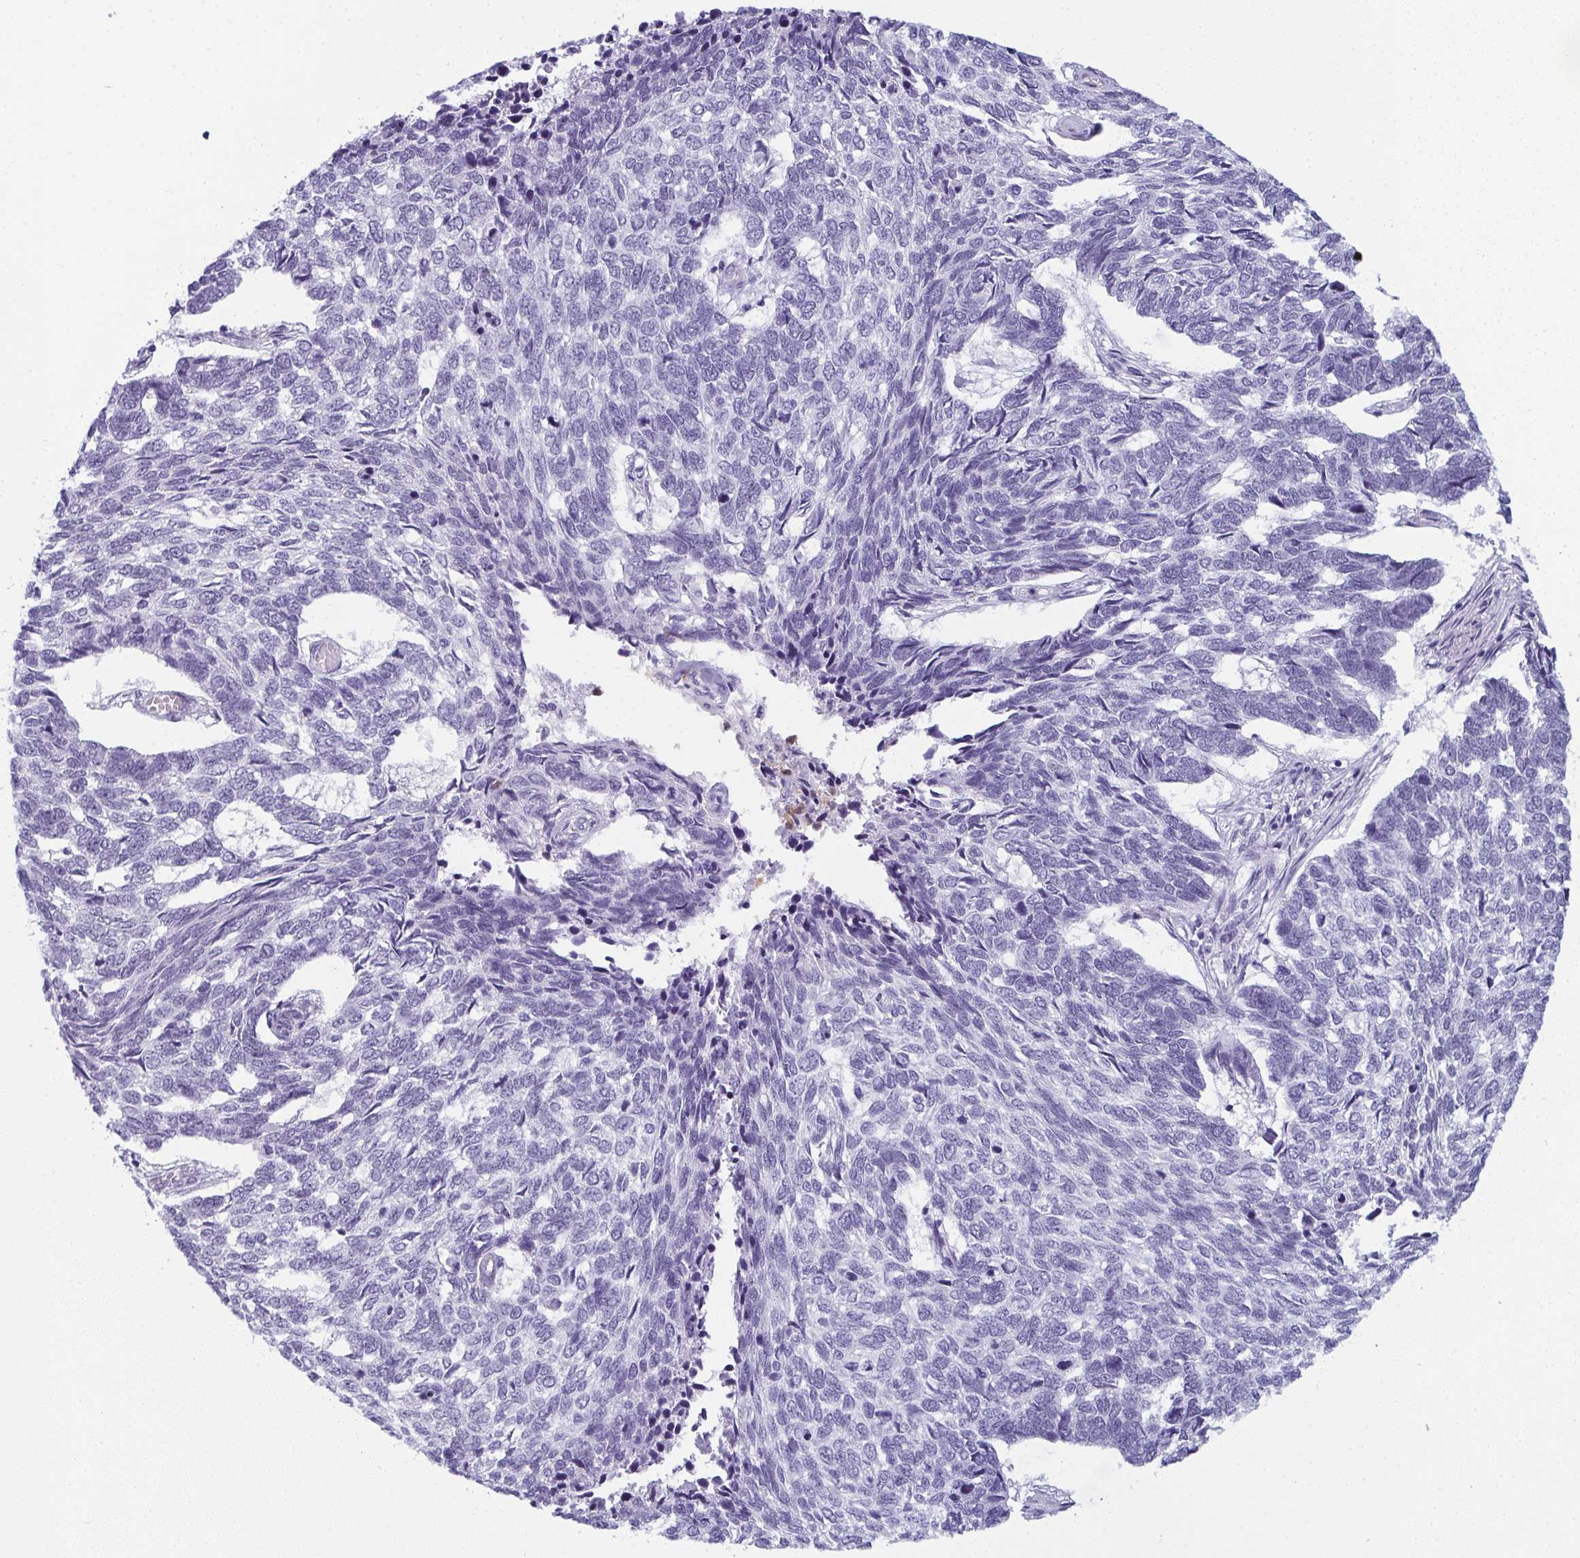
{"staining": {"intensity": "negative", "quantity": "none", "location": "none"}, "tissue": "skin cancer", "cell_type": "Tumor cells", "image_type": "cancer", "snomed": [{"axis": "morphology", "description": "Basal cell carcinoma"}, {"axis": "topography", "description": "Skin"}], "caption": "Skin cancer was stained to show a protein in brown. There is no significant staining in tumor cells. (Brightfield microscopy of DAB immunohistochemistry (IHC) at high magnification).", "gene": "CDA", "patient": {"sex": "female", "age": 65}}